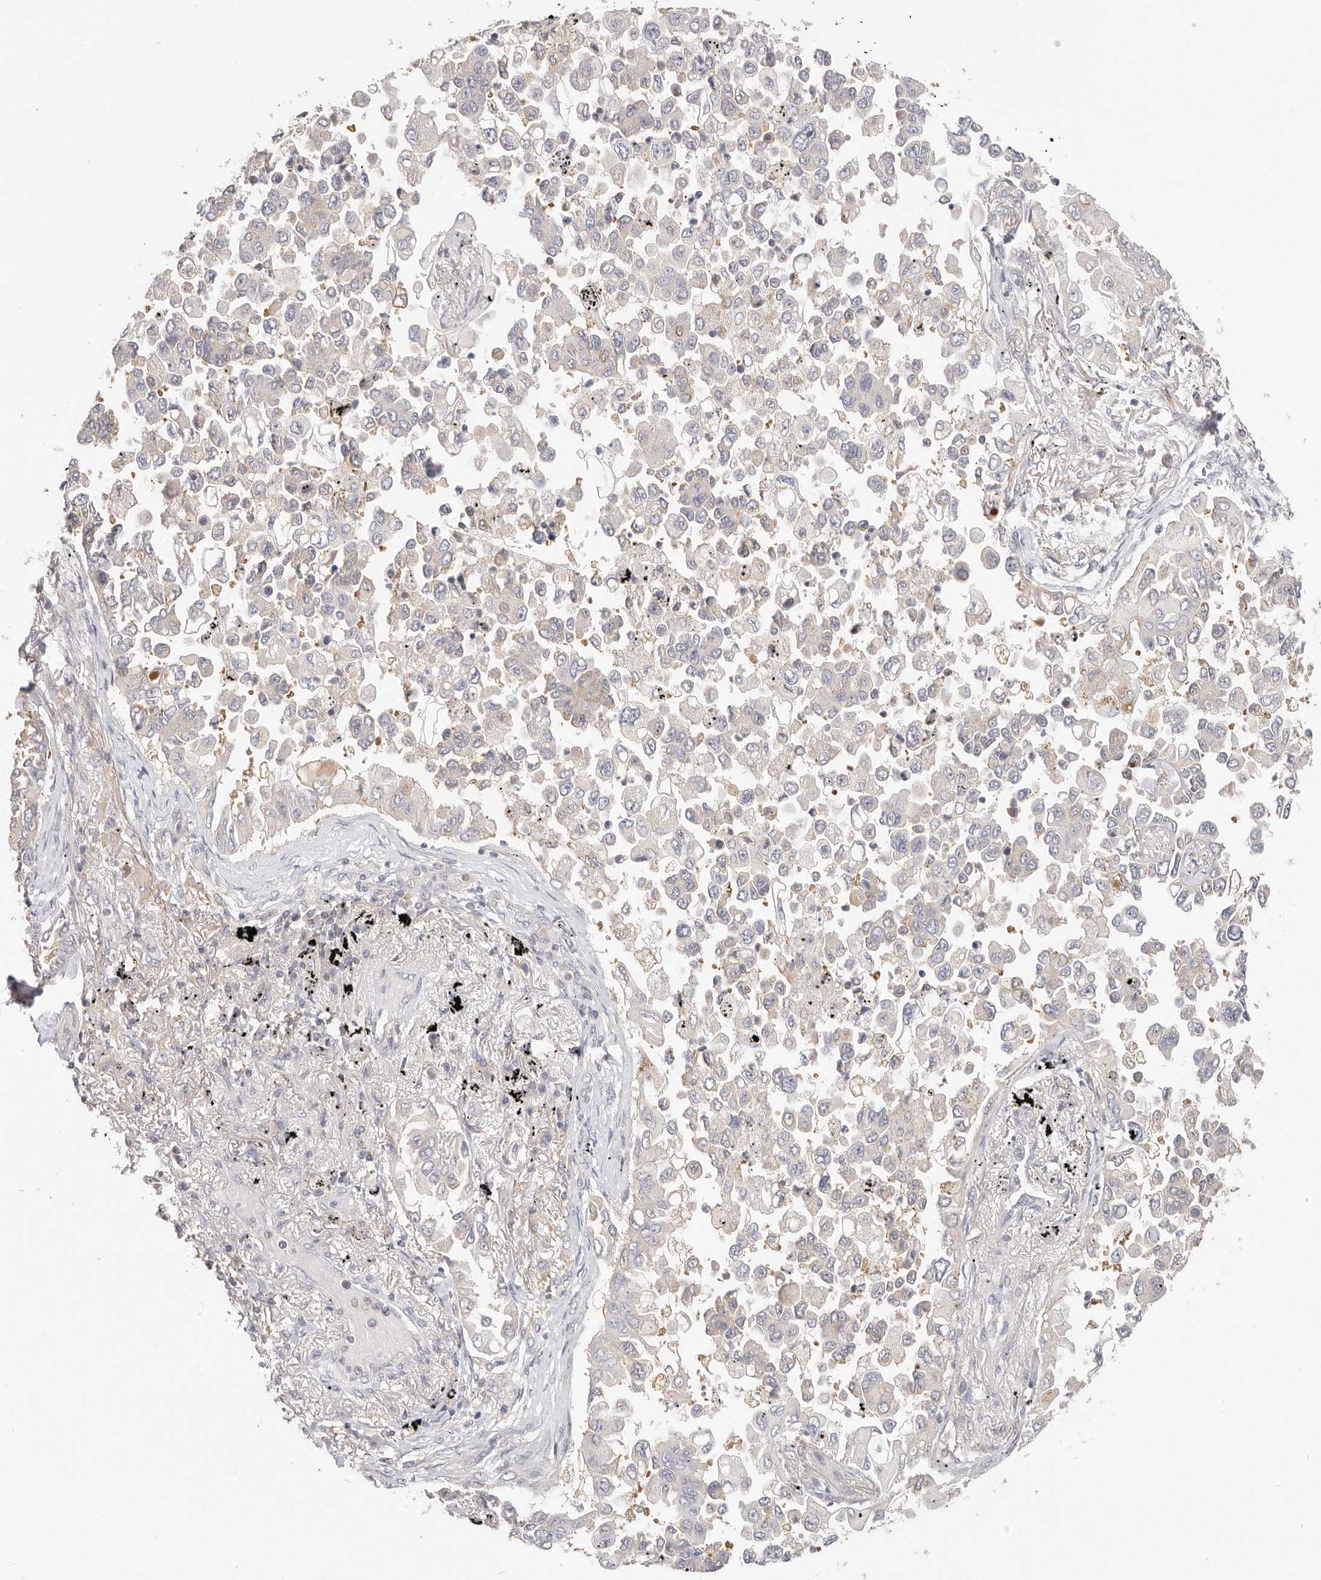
{"staining": {"intensity": "negative", "quantity": "none", "location": "none"}, "tissue": "lung cancer", "cell_type": "Tumor cells", "image_type": "cancer", "snomed": [{"axis": "morphology", "description": "Adenocarcinoma, NOS"}, {"axis": "topography", "description": "Lung"}], "caption": "The histopathology image reveals no staining of tumor cells in adenocarcinoma (lung).", "gene": "DTNBP1", "patient": {"sex": "female", "age": 67}}